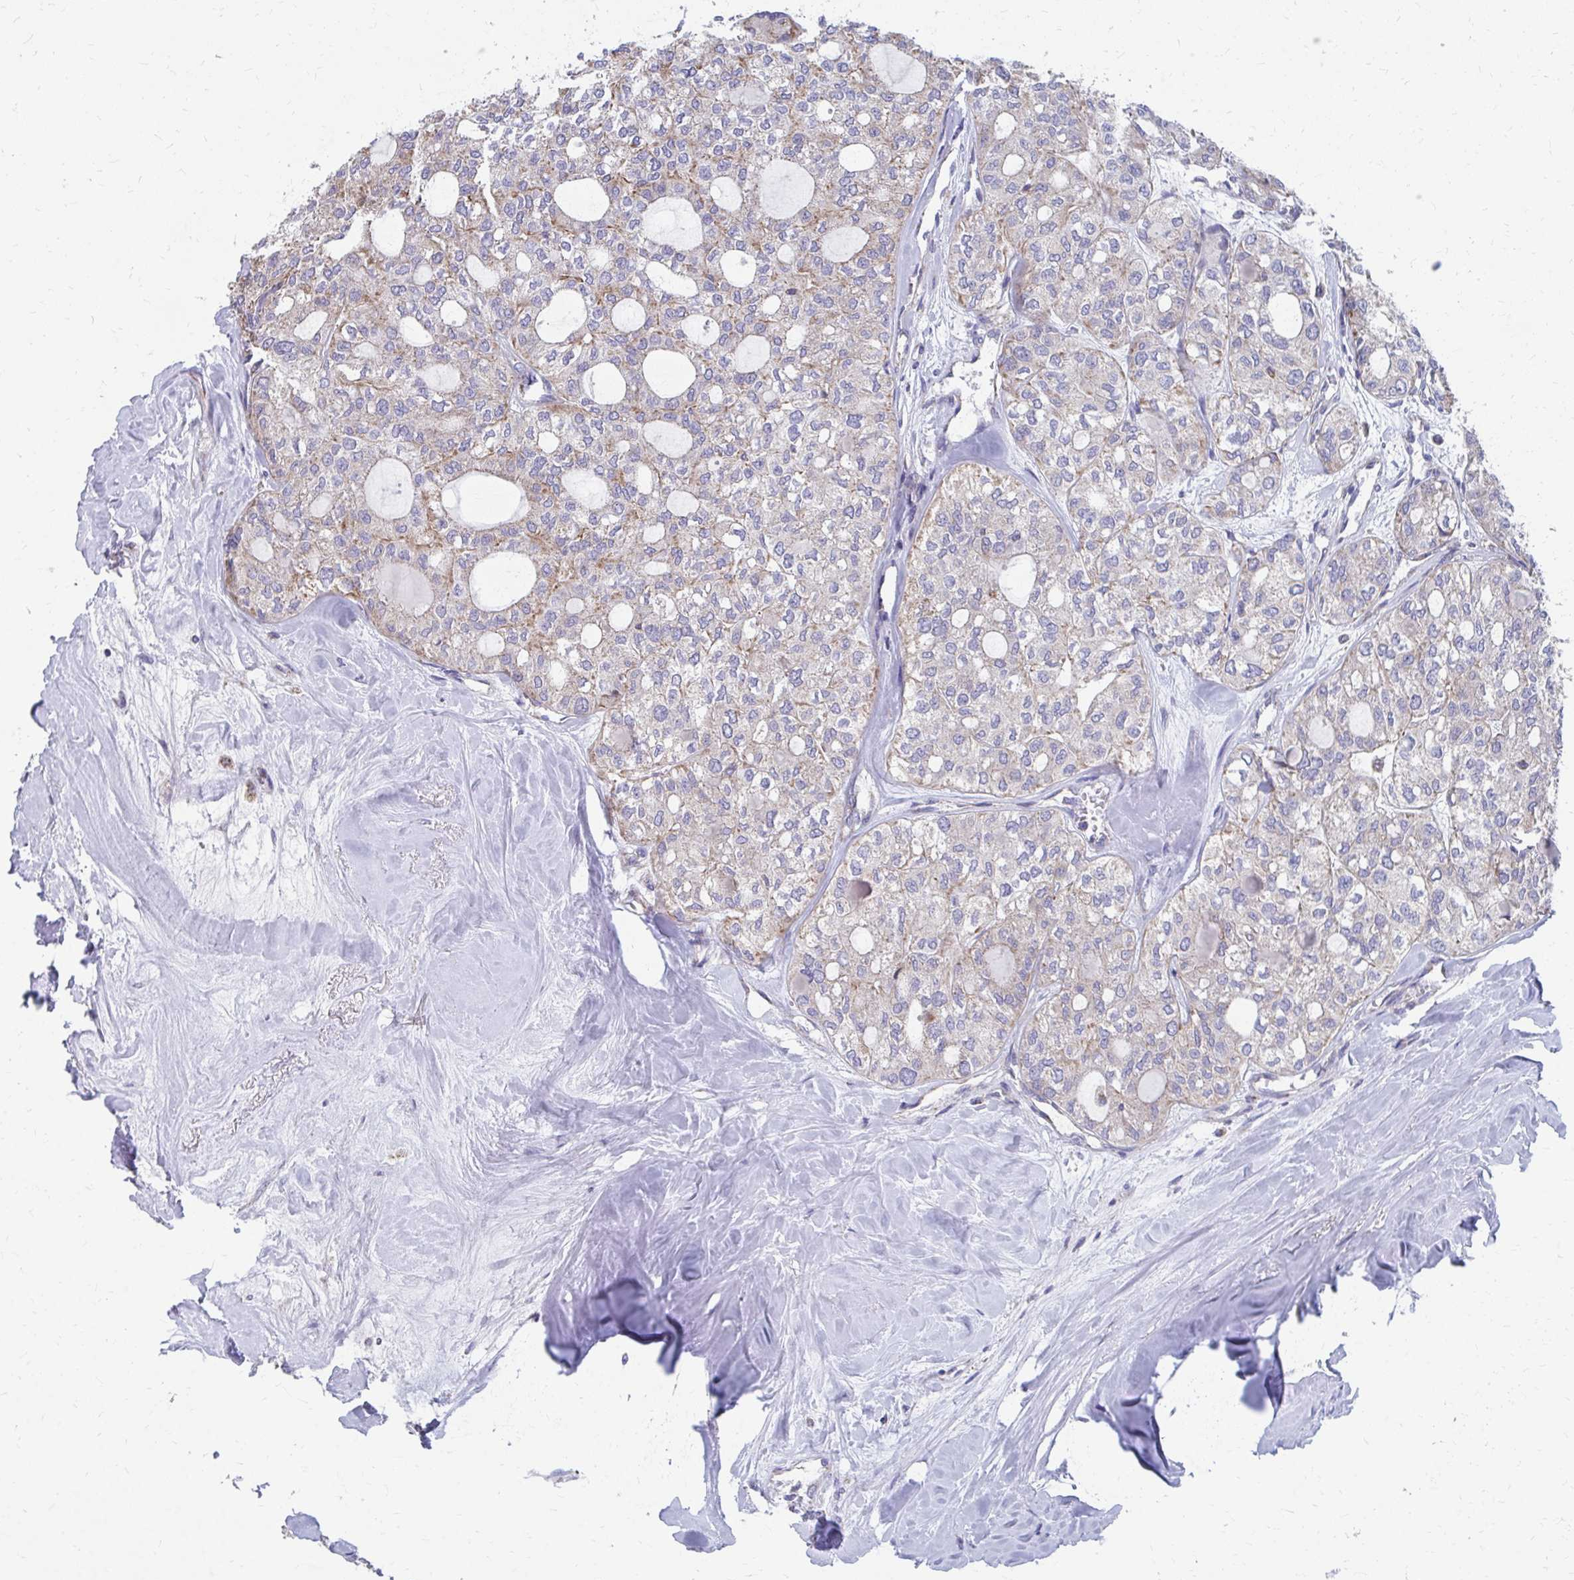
{"staining": {"intensity": "weak", "quantity": "25%-75%", "location": "cytoplasmic/membranous"}, "tissue": "thyroid cancer", "cell_type": "Tumor cells", "image_type": "cancer", "snomed": [{"axis": "morphology", "description": "Follicular adenoma carcinoma, NOS"}, {"axis": "topography", "description": "Thyroid gland"}], "caption": "A micrograph of thyroid follicular adenoma carcinoma stained for a protein demonstrates weak cytoplasmic/membranous brown staining in tumor cells. Immunohistochemistry stains the protein of interest in brown and the nuclei are stained blue.", "gene": "RCC1L", "patient": {"sex": "male", "age": 75}}